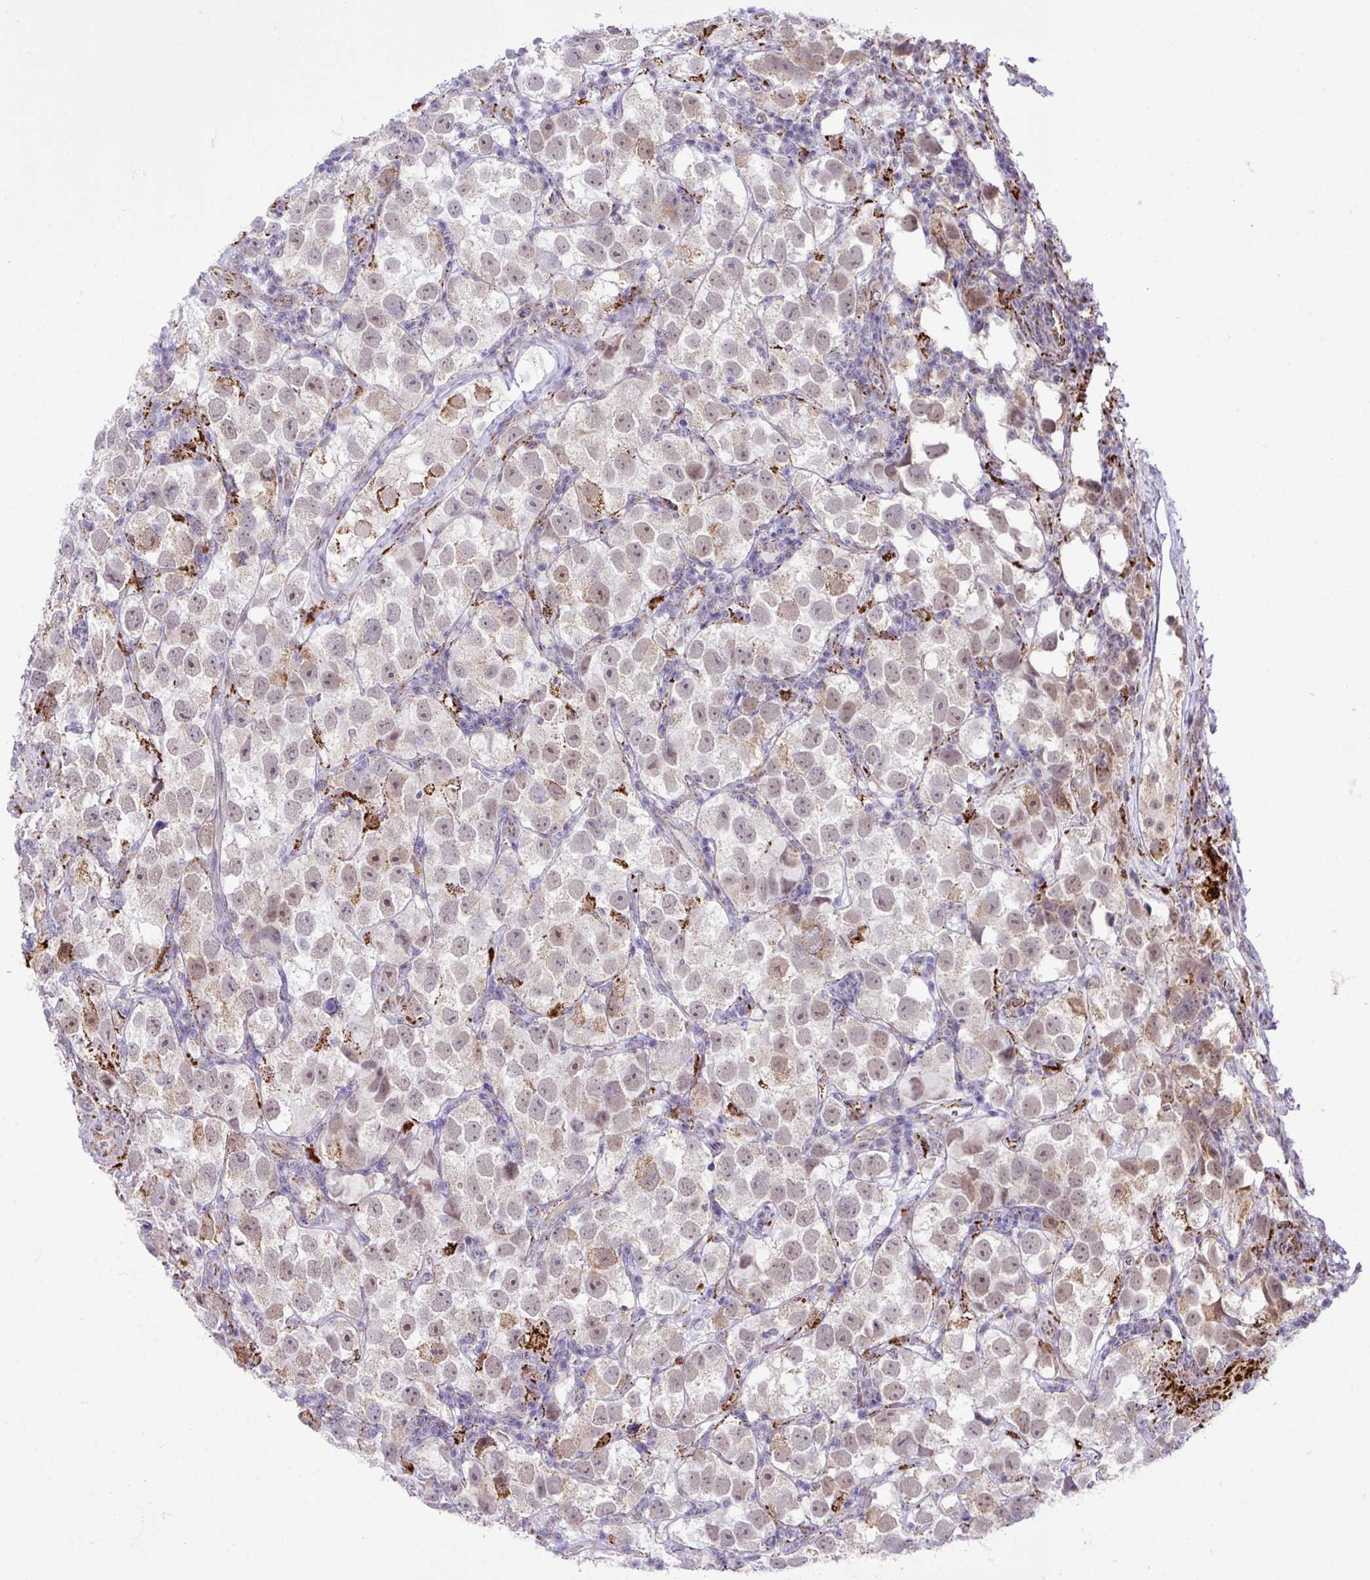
{"staining": {"intensity": "weak", "quantity": "<25%", "location": "cytoplasmic/membranous"}, "tissue": "testis cancer", "cell_type": "Tumor cells", "image_type": "cancer", "snomed": [{"axis": "morphology", "description": "Seminoma, NOS"}, {"axis": "topography", "description": "Testis"}], "caption": "Protein analysis of testis cancer shows no significant positivity in tumor cells.", "gene": "SGPP1", "patient": {"sex": "male", "age": 26}}